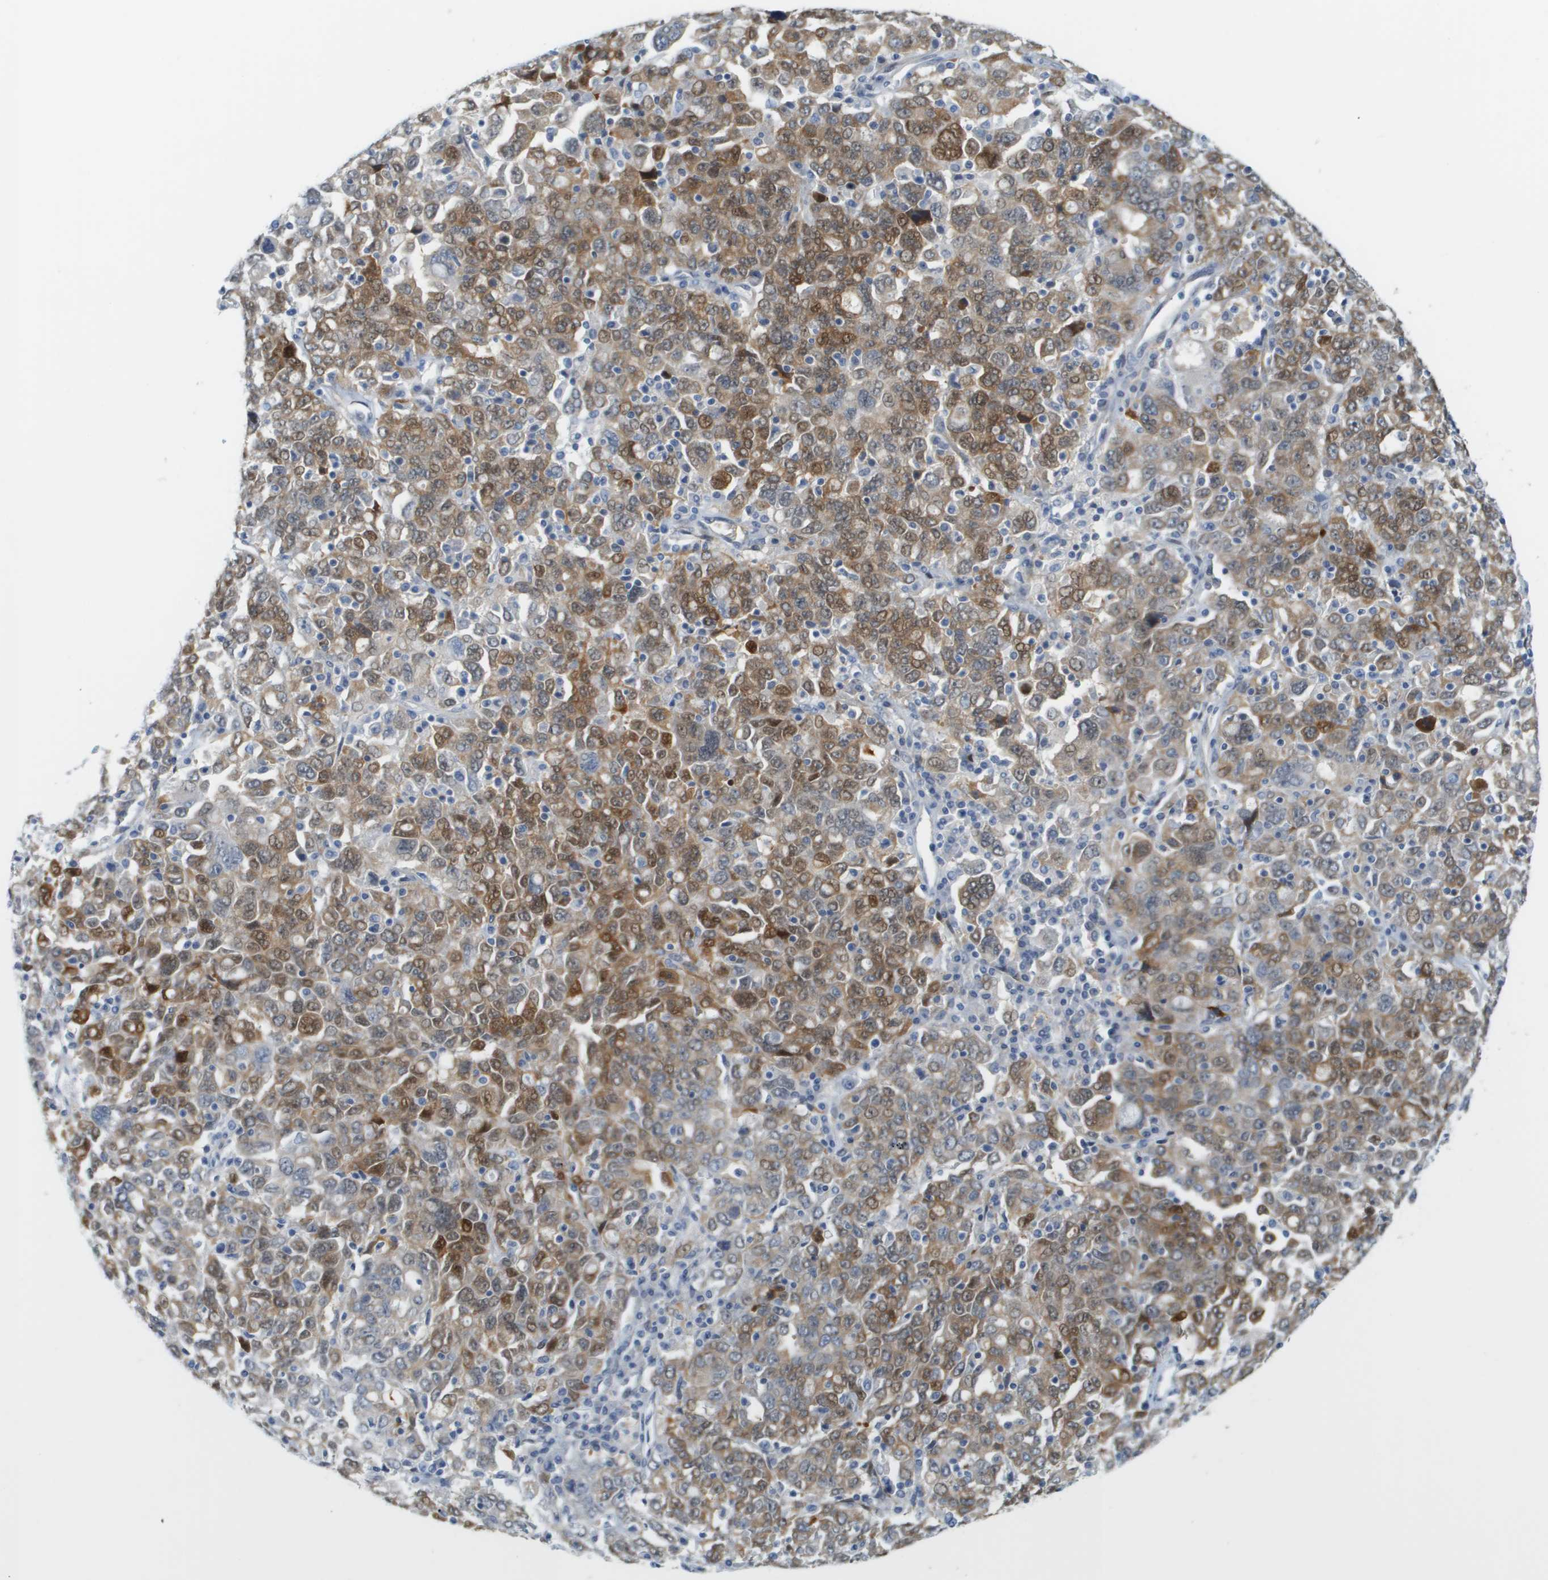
{"staining": {"intensity": "moderate", "quantity": "25%-75%", "location": "cytoplasmic/membranous"}, "tissue": "ovarian cancer", "cell_type": "Tumor cells", "image_type": "cancer", "snomed": [{"axis": "morphology", "description": "Carcinoma, endometroid"}, {"axis": "topography", "description": "Ovary"}], "caption": "Human endometroid carcinoma (ovarian) stained for a protein (brown) exhibits moderate cytoplasmic/membranous positive staining in approximately 25%-75% of tumor cells.", "gene": "CUL9", "patient": {"sex": "female", "age": 62}}